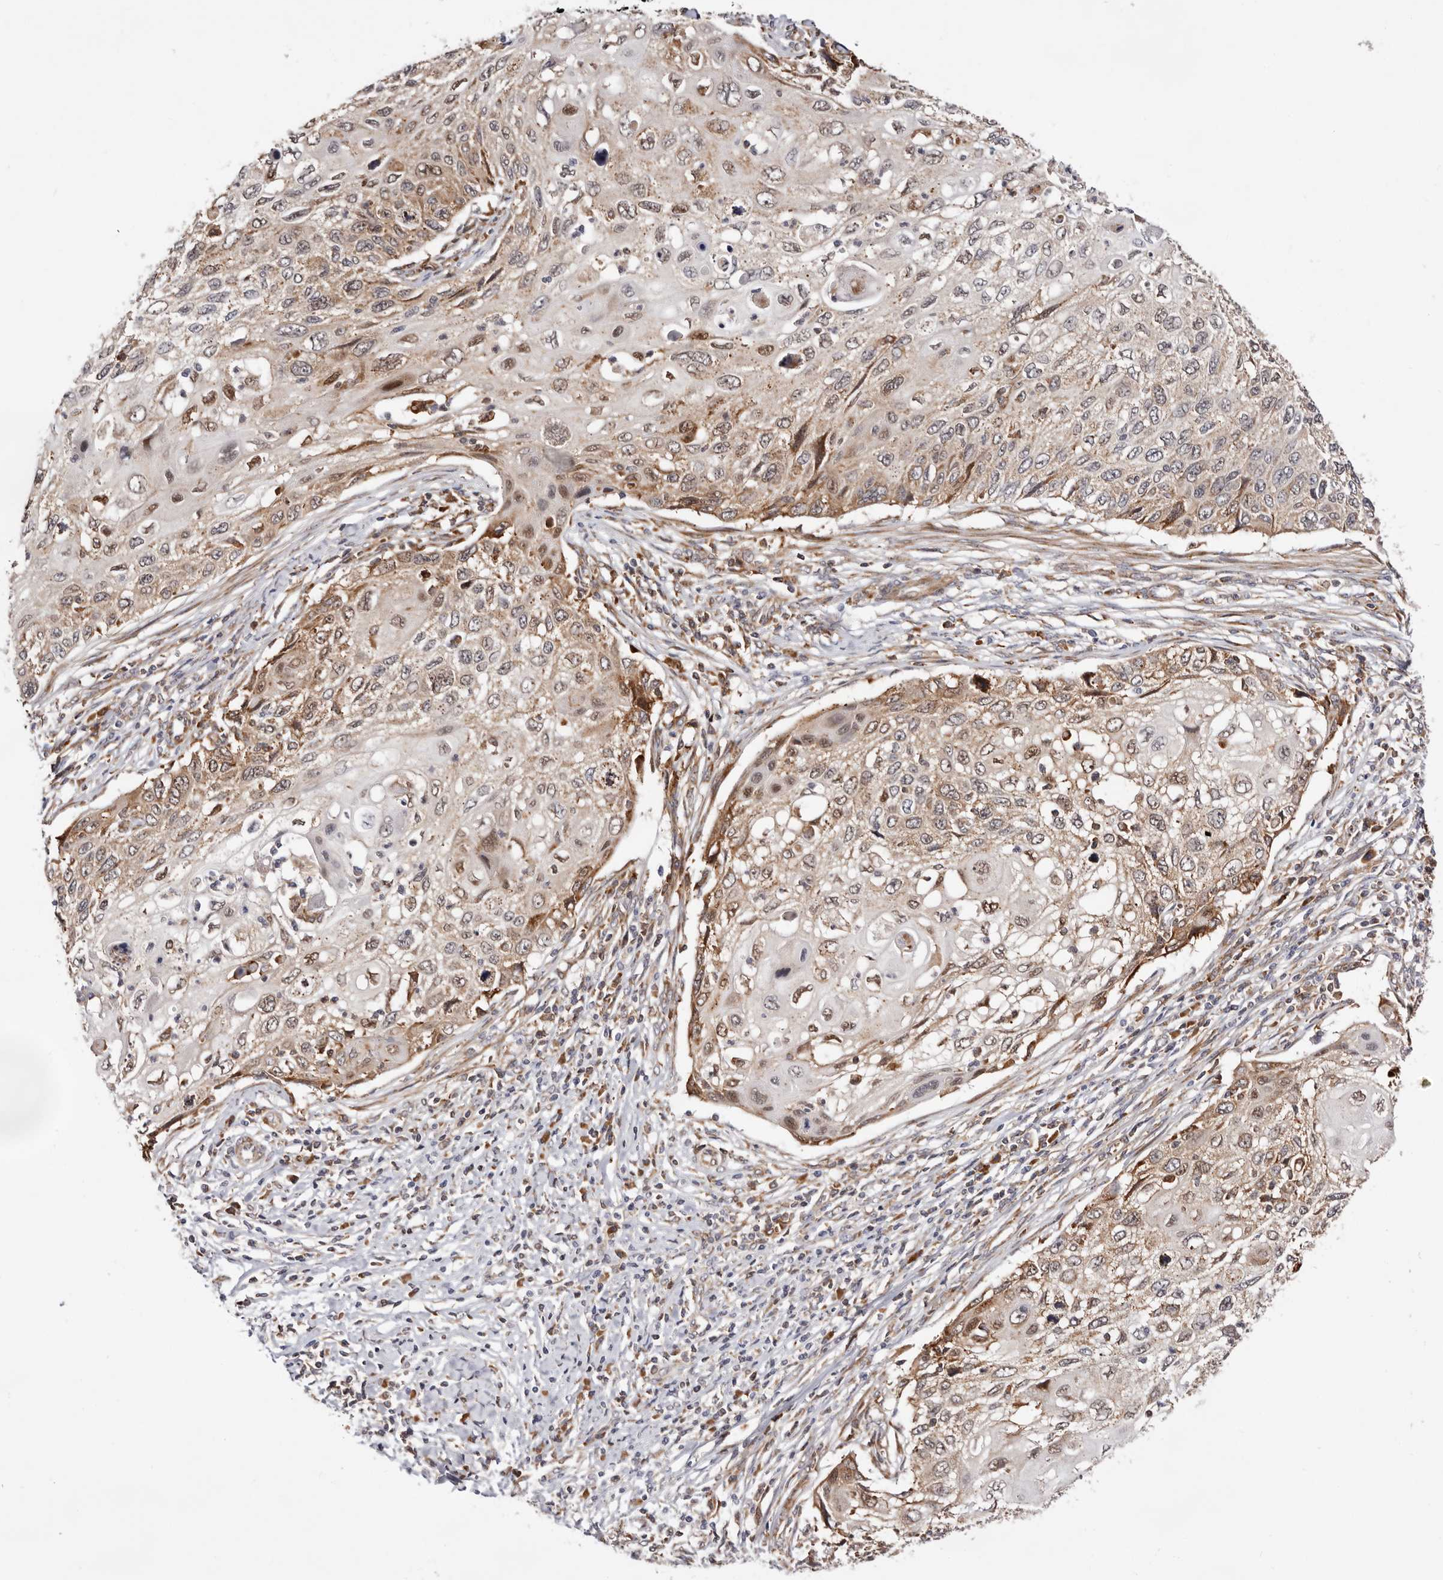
{"staining": {"intensity": "weak", "quantity": "25%-75%", "location": "cytoplasmic/membranous,nuclear"}, "tissue": "cervical cancer", "cell_type": "Tumor cells", "image_type": "cancer", "snomed": [{"axis": "morphology", "description": "Squamous cell carcinoma, NOS"}, {"axis": "topography", "description": "Cervix"}], "caption": "Human cervical squamous cell carcinoma stained with a brown dye demonstrates weak cytoplasmic/membranous and nuclear positive positivity in approximately 25%-75% of tumor cells.", "gene": "RNF213", "patient": {"sex": "female", "age": 70}}